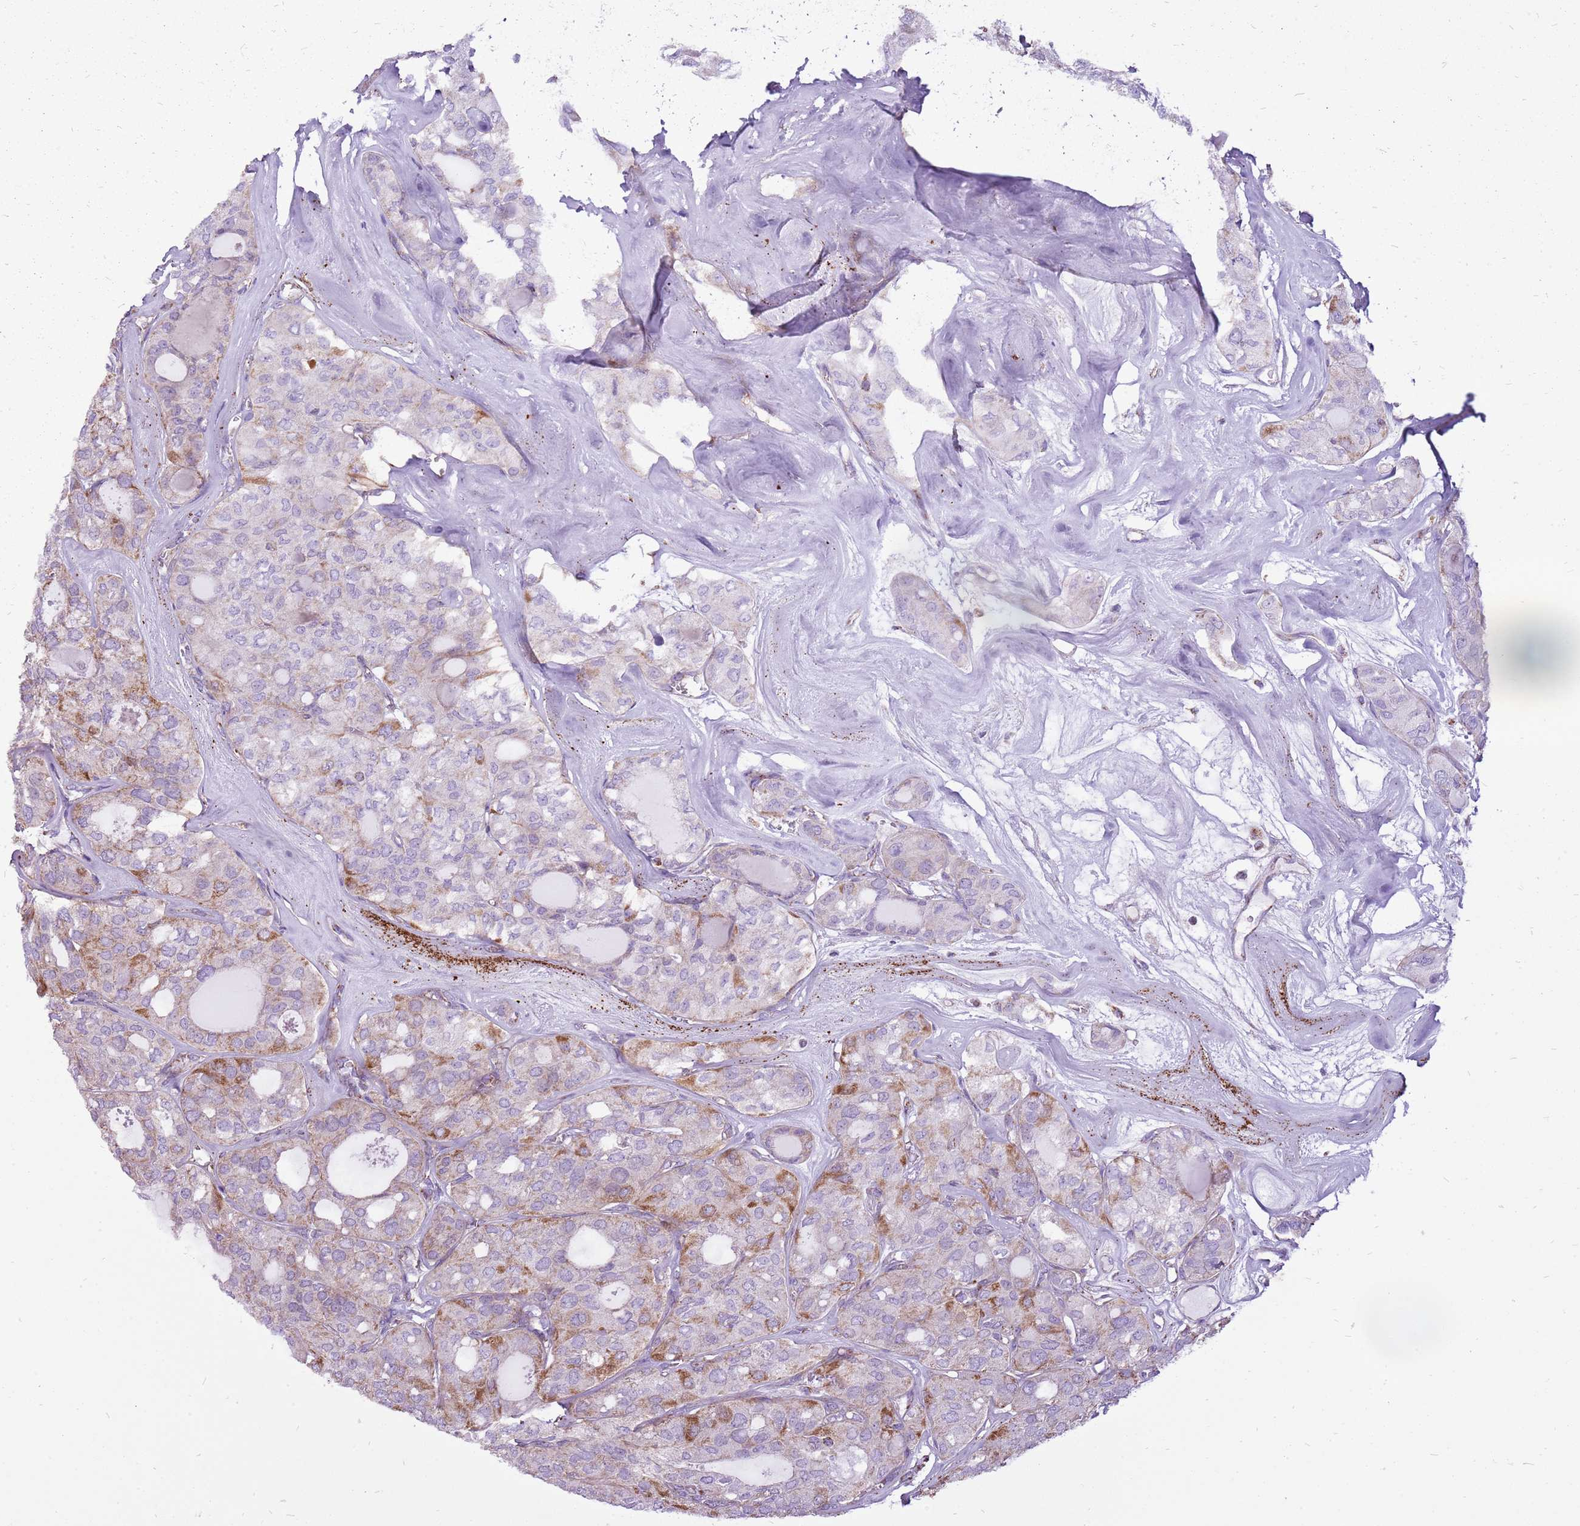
{"staining": {"intensity": "moderate", "quantity": "<25%", "location": "cytoplasmic/membranous"}, "tissue": "thyroid cancer", "cell_type": "Tumor cells", "image_type": "cancer", "snomed": [{"axis": "morphology", "description": "Follicular adenoma carcinoma, NOS"}, {"axis": "topography", "description": "Thyroid gland"}], "caption": "Moderate cytoplasmic/membranous protein expression is appreciated in approximately <25% of tumor cells in thyroid cancer (follicular adenoma carcinoma). The staining was performed using DAB to visualize the protein expression in brown, while the nuclei were stained in blue with hematoxylin (Magnification: 20x).", "gene": "GCDH", "patient": {"sex": "male", "age": 75}}